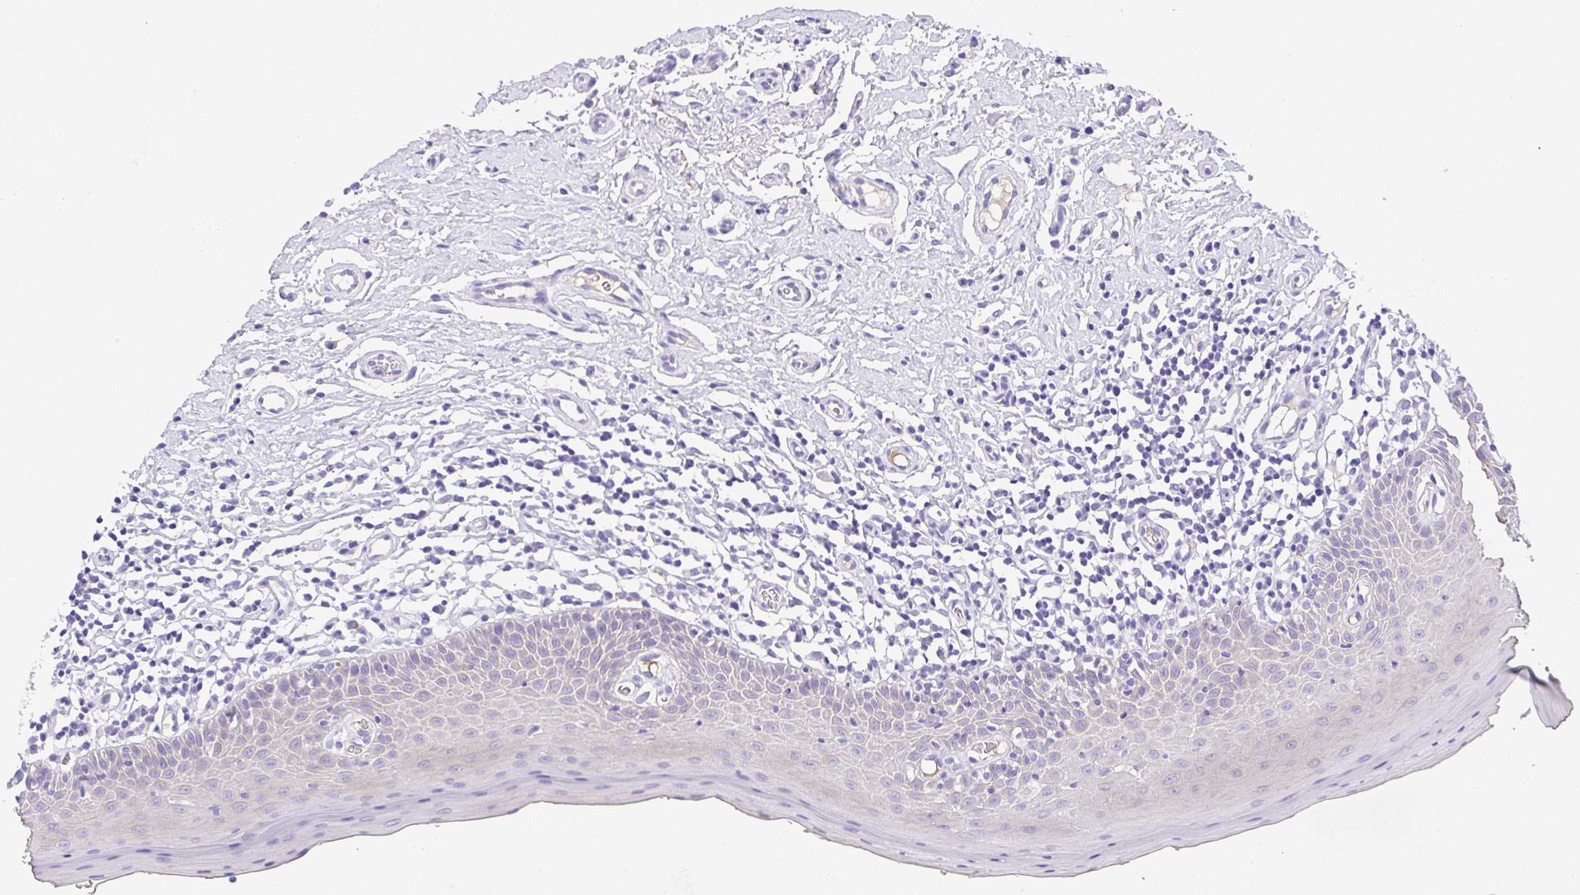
{"staining": {"intensity": "negative", "quantity": "none", "location": "none"}, "tissue": "oral mucosa", "cell_type": "Squamous epithelial cells", "image_type": "normal", "snomed": [{"axis": "morphology", "description": "Normal tissue, NOS"}, {"axis": "topography", "description": "Oral tissue"}, {"axis": "topography", "description": "Tounge, NOS"}], "caption": "Immunohistochemistry (IHC) photomicrograph of normal human oral mucosa stained for a protein (brown), which reveals no staining in squamous epithelial cells.", "gene": "SPATA4", "patient": {"sex": "female", "age": 58}}